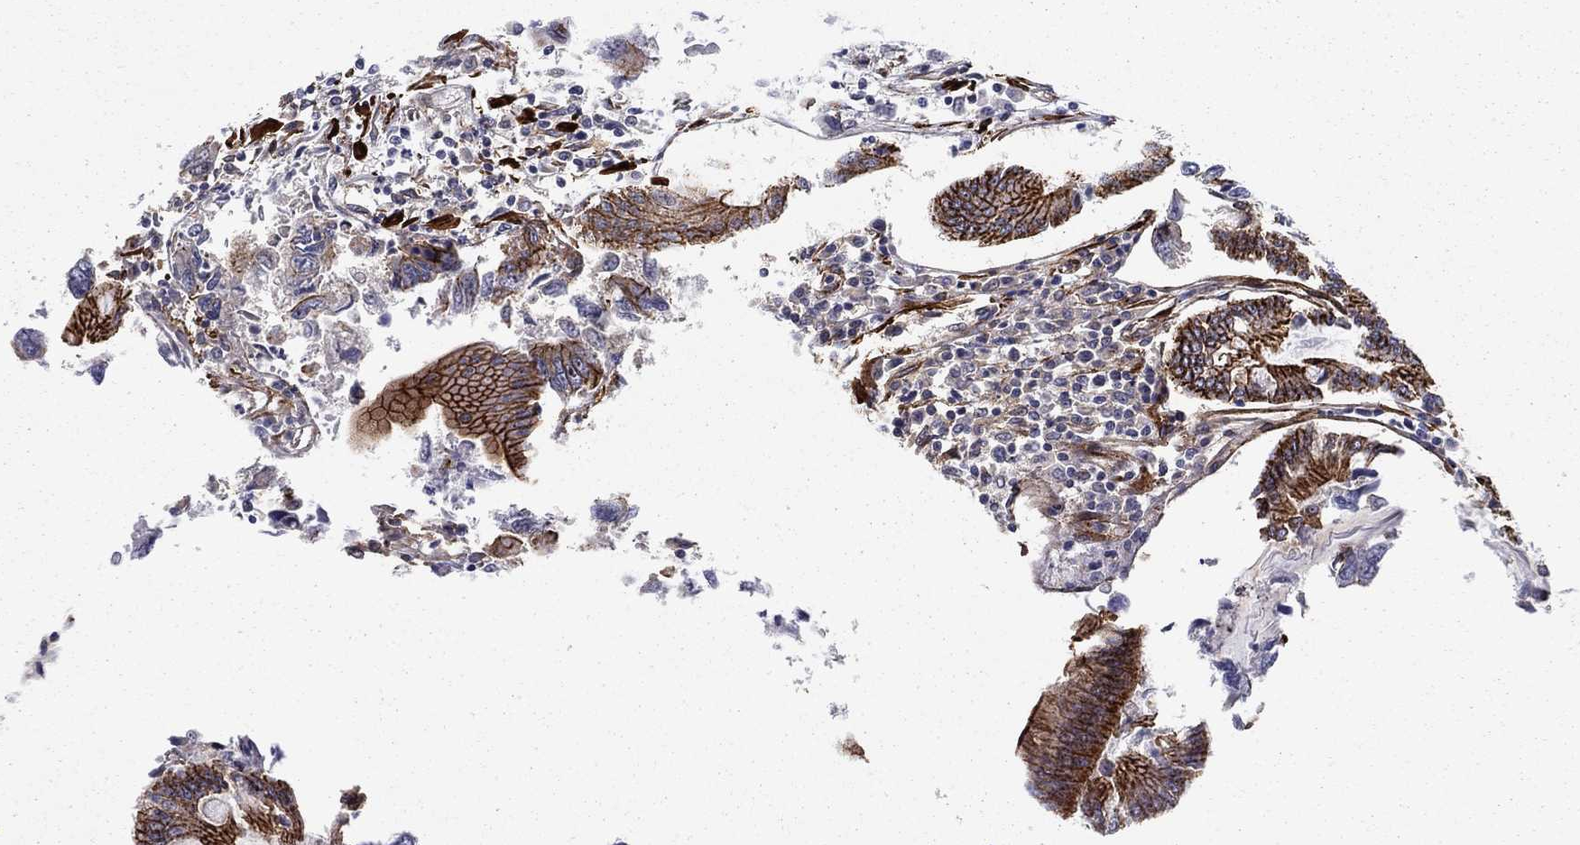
{"staining": {"intensity": "strong", "quantity": ">75%", "location": "cytoplasmic/membranous"}, "tissue": "colorectal cancer", "cell_type": "Tumor cells", "image_type": "cancer", "snomed": [{"axis": "morphology", "description": "Adenocarcinoma, NOS"}, {"axis": "topography", "description": "Colon"}], "caption": "Immunohistochemical staining of human colorectal cancer (adenocarcinoma) demonstrates high levels of strong cytoplasmic/membranous positivity in approximately >75% of tumor cells.", "gene": "KRBA1", "patient": {"sex": "female", "age": 65}}